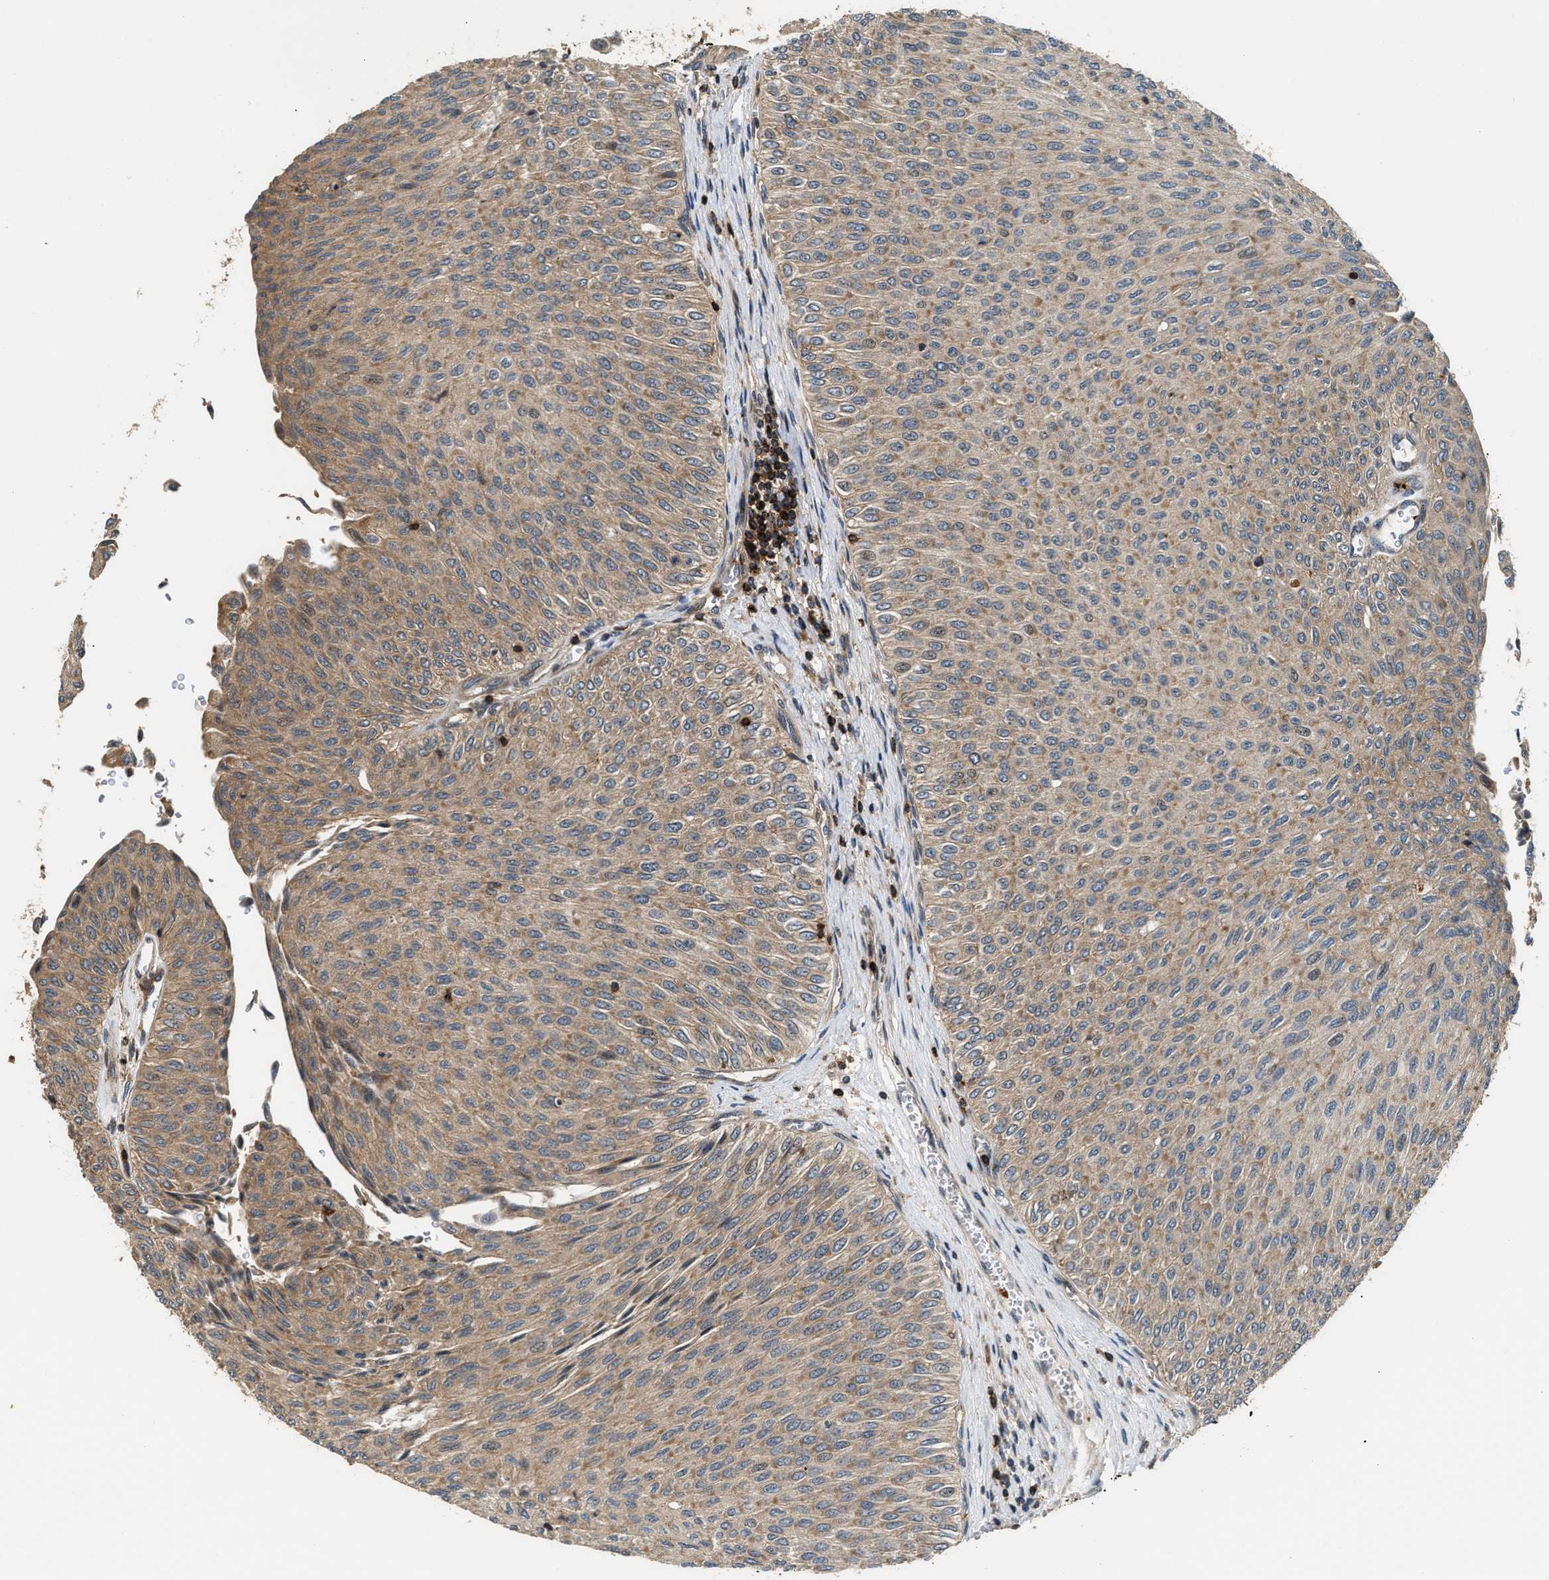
{"staining": {"intensity": "moderate", "quantity": ">75%", "location": "cytoplasmic/membranous"}, "tissue": "urothelial cancer", "cell_type": "Tumor cells", "image_type": "cancer", "snomed": [{"axis": "morphology", "description": "Urothelial carcinoma, Low grade"}, {"axis": "topography", "description": "Urinary bladder"}], "caption": "Protein expression by IHC exhibits moderate cytoplasmic/membranous positivity in approximately >75% of tumor cells in urothelial carcinoma (low-grade).", "gene": "SNX5", "patient": {"sex": "male", "age": 78}}